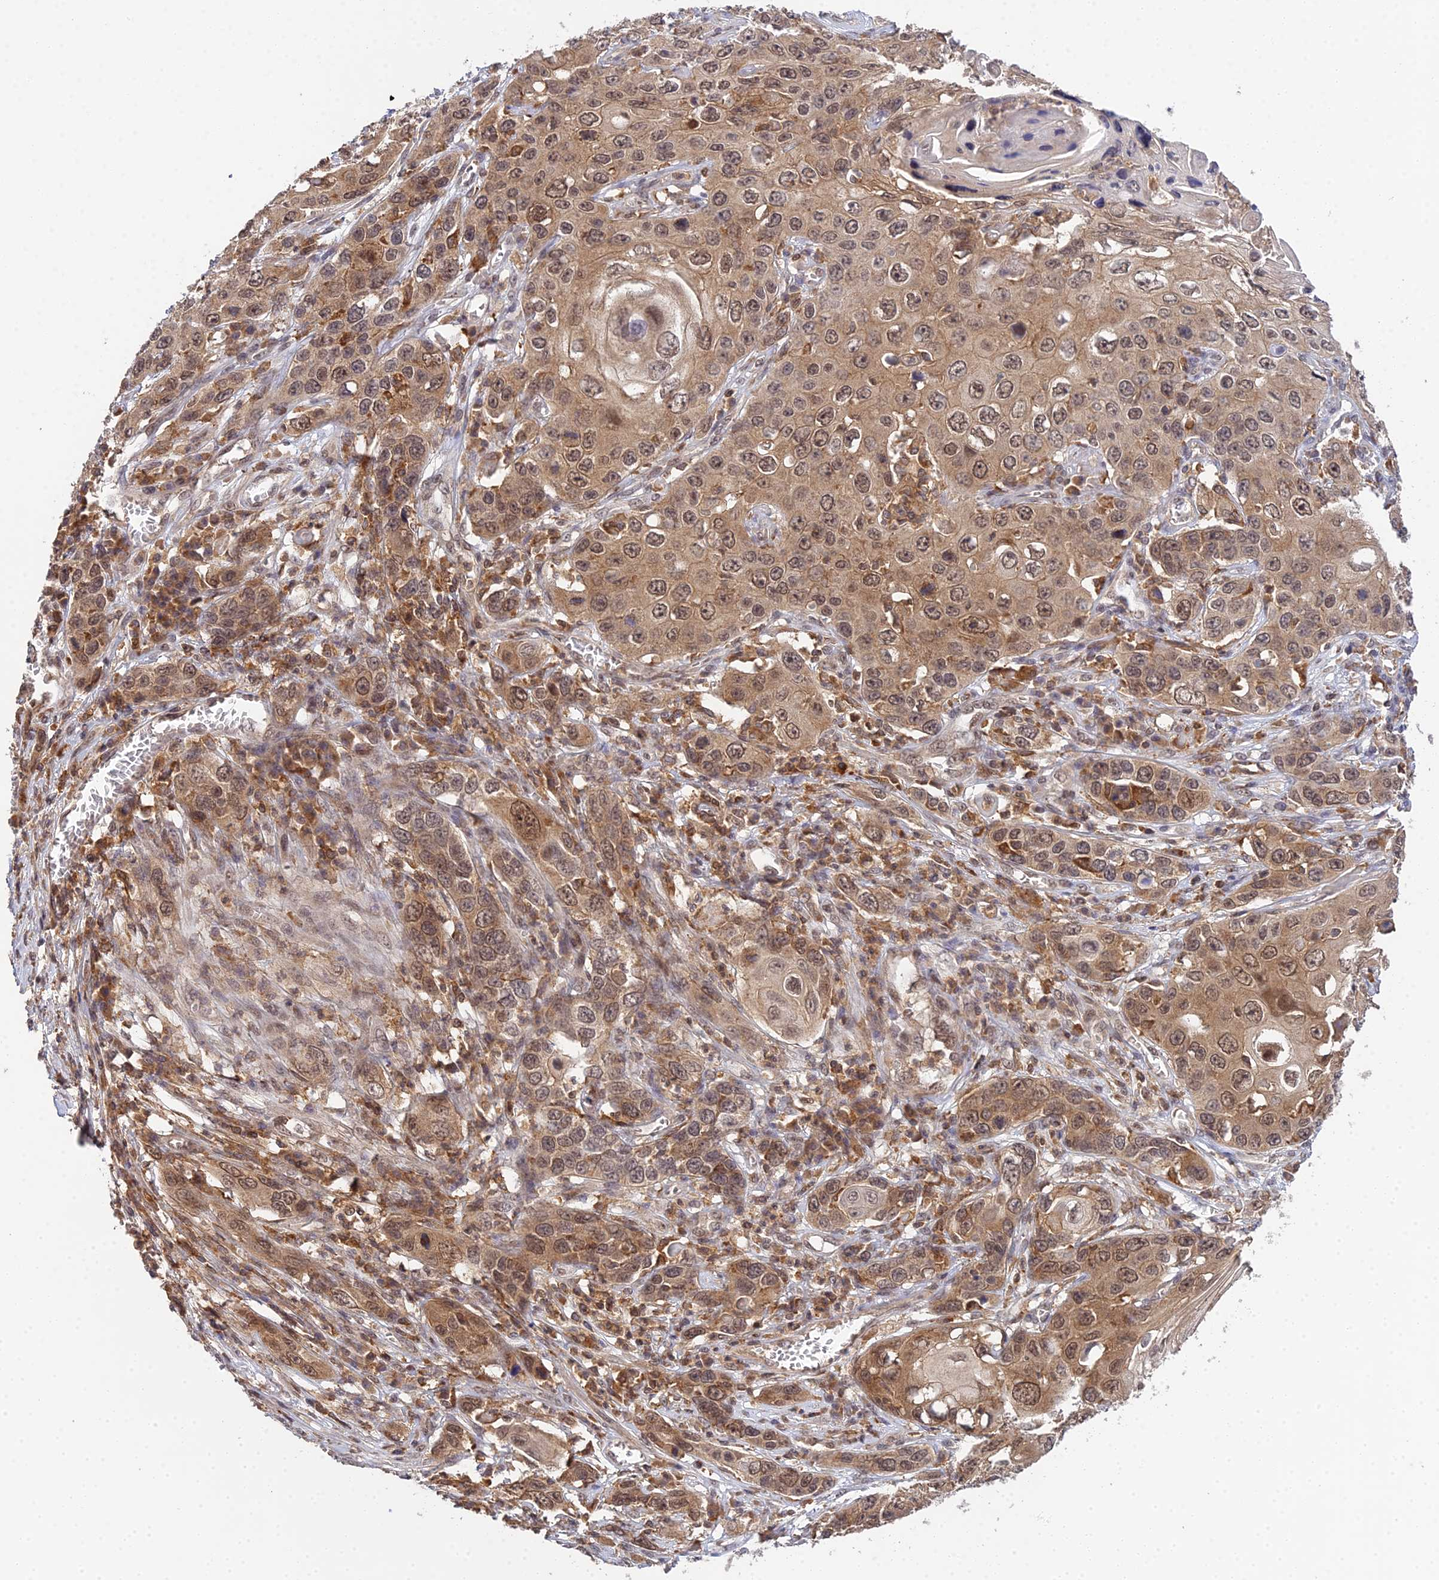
{"staining": {"intensity": "moderate", "quantity": ">75%", "location": "cytoplasmic/membranous,nuclear"}, "tissue": "skin cancer", "cell_type": "Tumor cells", "image_type": "cancer", "snomed": [{"axis": "morphology", "description": "Squamous cell carcinoma, NOS"}, {"axis": "topography", "description": "Skin"}], "caption": "Protein analysis of skin squamous cell carcinoma tissue displays moderate cytoplasmic/membranous and nuclear positivity in about >75% of tumor cells.", "gene": "TPRX1", "patient": {"sex": "male", "age": 55}}